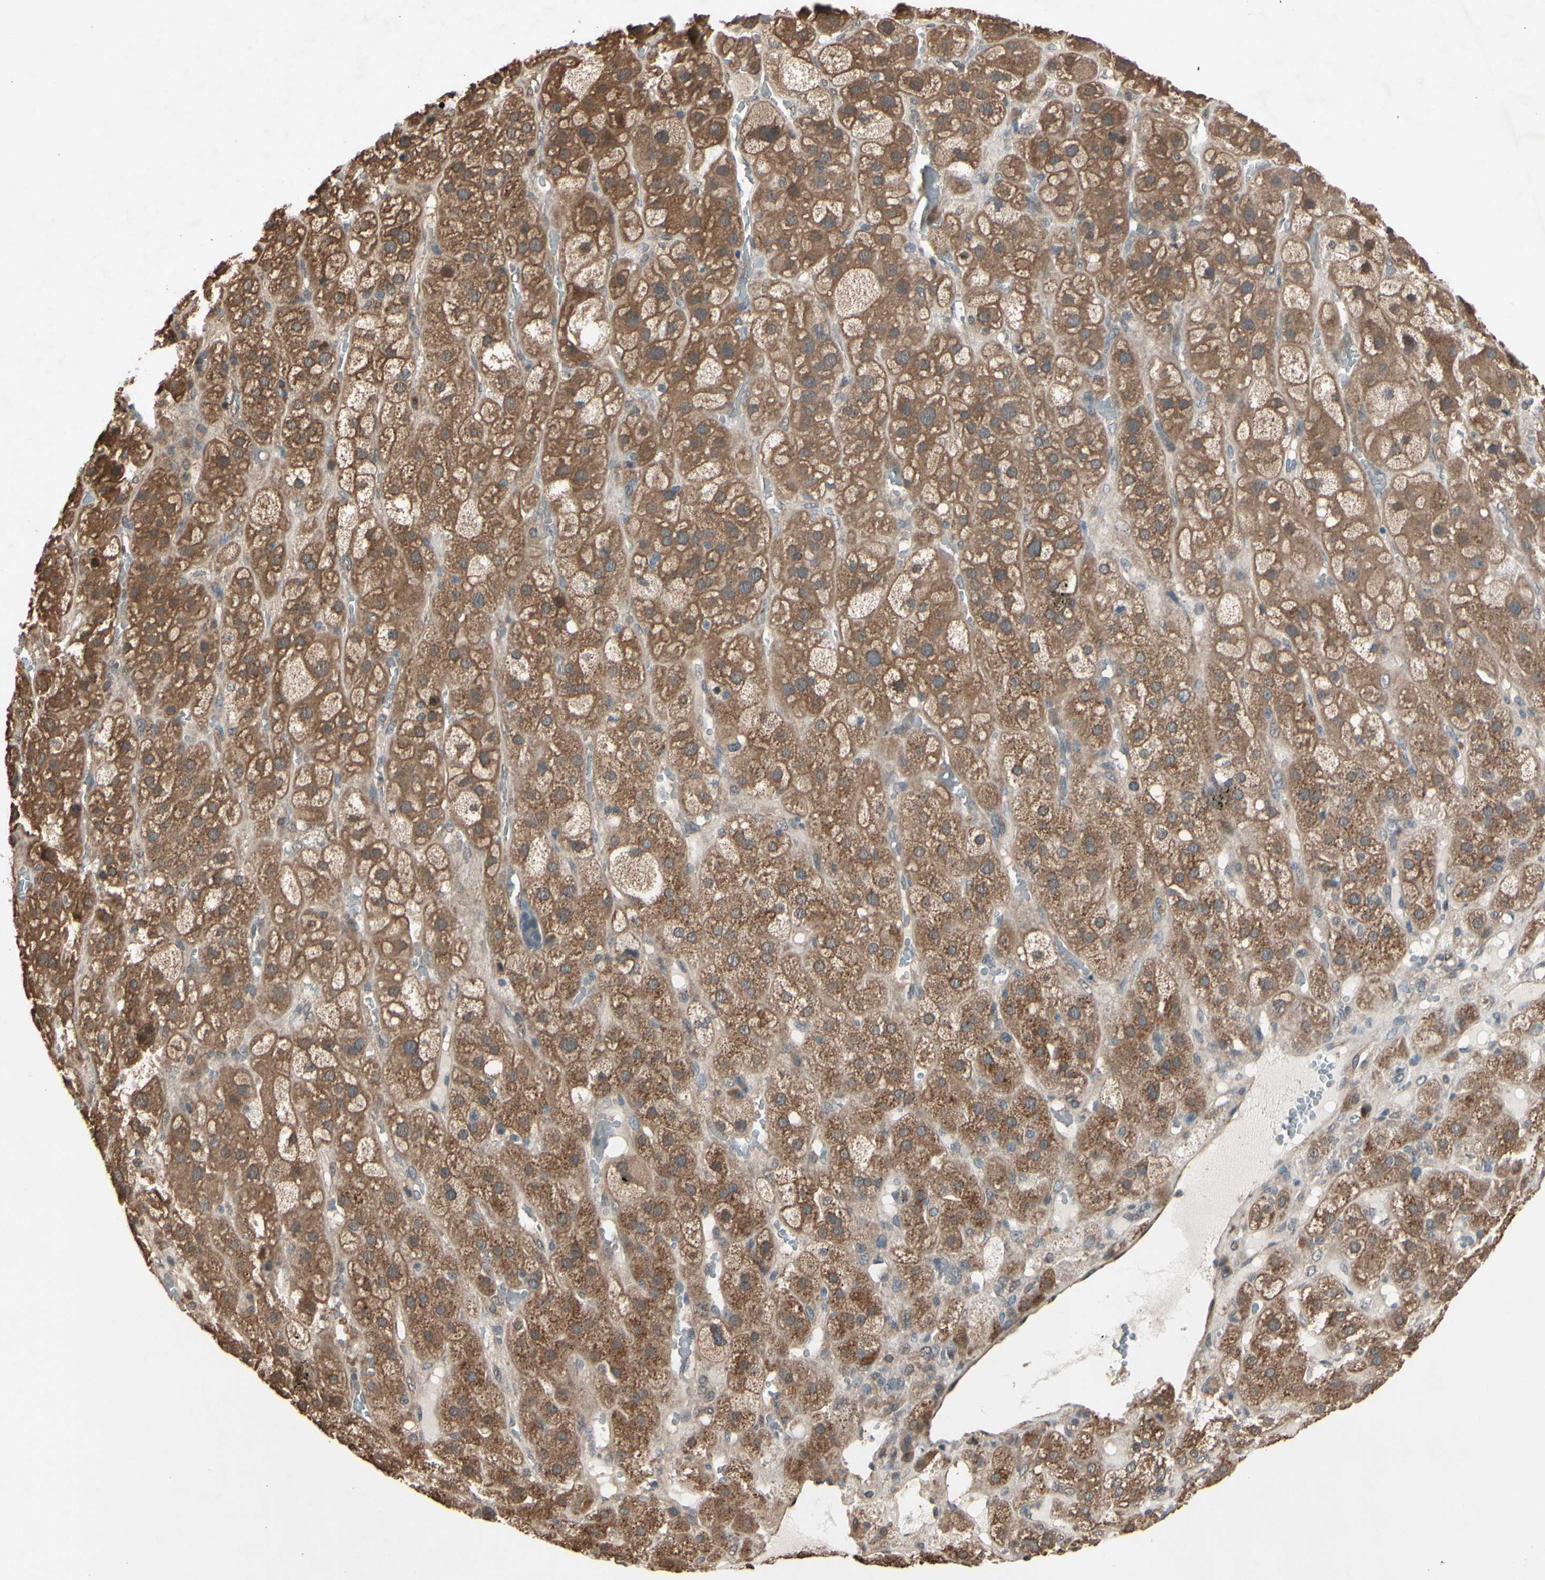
{"staining": {"intensity": "moderate", "quantity": ">75%", "location": "cytoplasmic/membranous"}, "tissue": "adrenal gland", "cell_type": "Glandular cells", "image_type": "normal", "snomed": [{"axis": "morphology", "description": "Normal tissue, NOS"}, {"axis": "topography", "description": "Adrenal gland"}], "caption": "This micrograph exhibits immunohistochemistry (IHC) staining of normal human adrenal gland, with medium moderate cytoplasmic/membranous staining in about >75% of glandular cells.", "gene": "PNPLA7", "patient": {"sex": "female", "age": 47}}